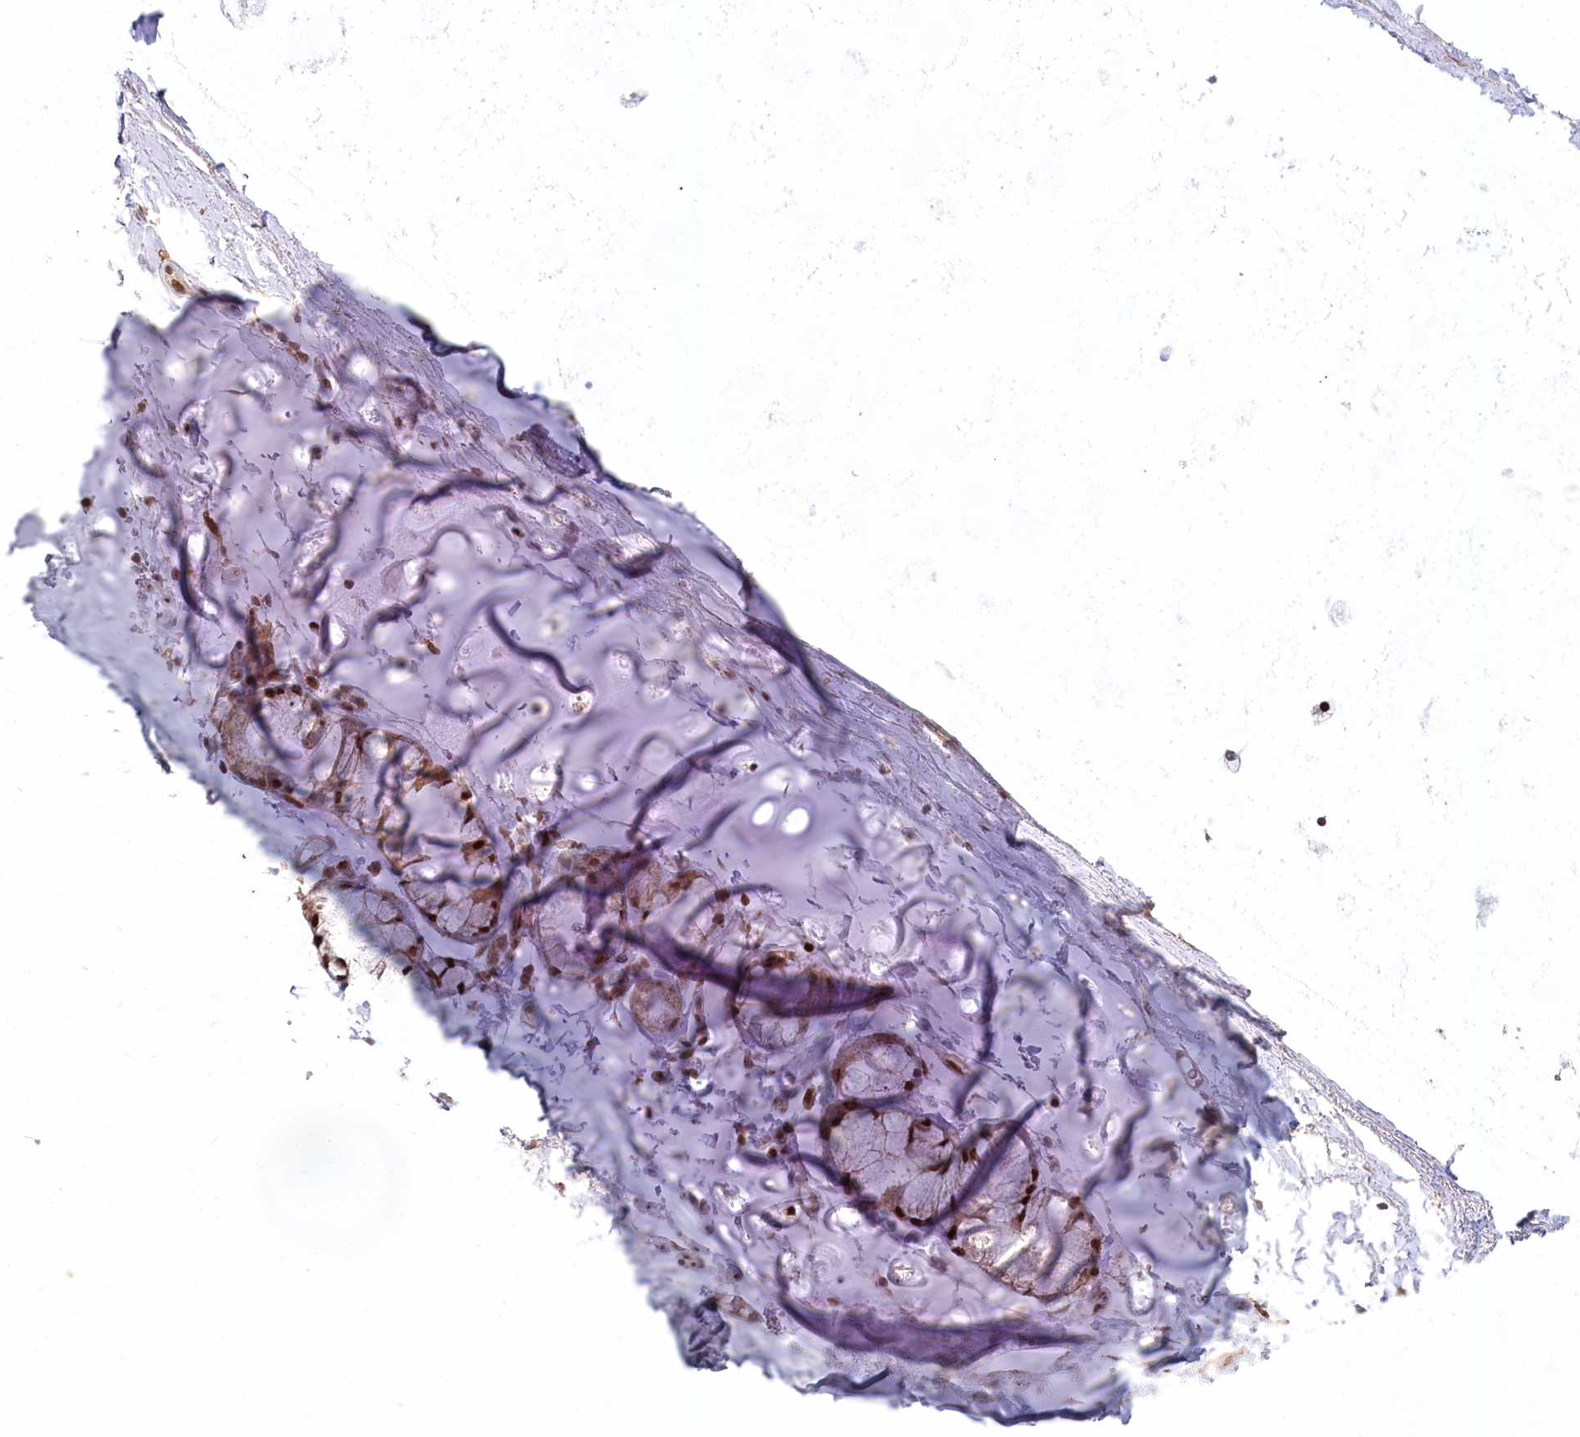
{"staining": {"intensity": "weak", "quantity": ">75%", "location": "nuclear"}, "tissue": "adipose tissue", "cell_type": "Adipocytes", "image_type": "normal", "snomed": [{"axis": "morphology", "description": "Normal tissue, NOS"}, {"axis": "topography", "description": "Cartilage tissue"}, {"axis": "topography", "description": "Bronchus"}], "caption": "DAB immunohistochemical staining of unremarkable adipose tissue shows weak nuclear protein expression in about >75% of adipocytes.", "gene": "PYURF", "patient": {"sex": "female", "age": 73}}